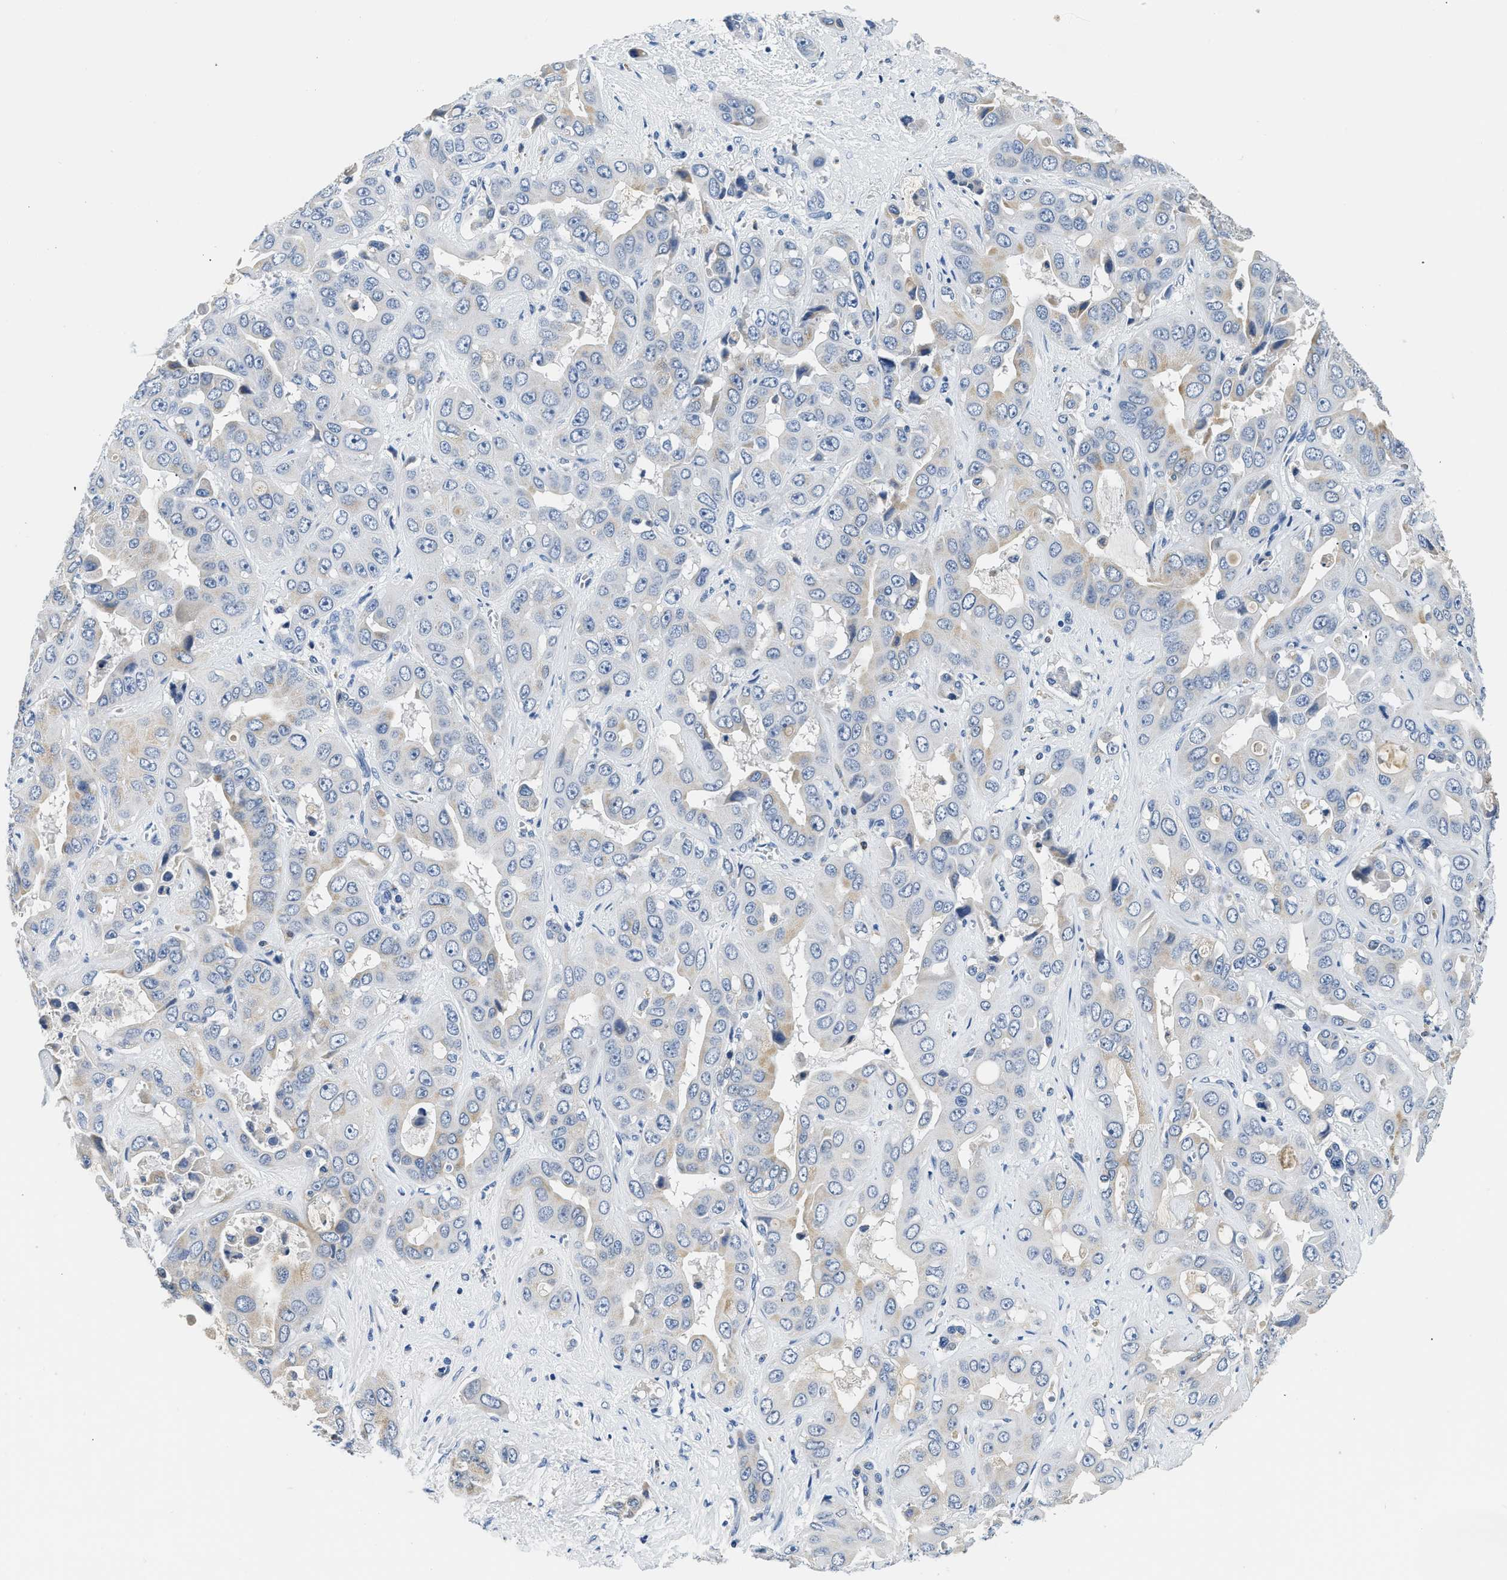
{"staining": {"intensity": "negative", "quantity": "none", "location": "none"}, "tissue": "liver cancer", "cell_type": "Tumor cells", "image_type": "cancer", "snomed": [{"axis": "morphology", "description": "Cholangiocarcinoma"}, {"axis": "topography", "description": "Liver"}], "caption": "High magnification brightfield microscopy of liver cancer stained with DAB (brown) and counterstained with hematoxylin (blue): tumor cells show no significant expression.", "gene": "PCK2", "patient": {"sex": "female", "age": 52}}